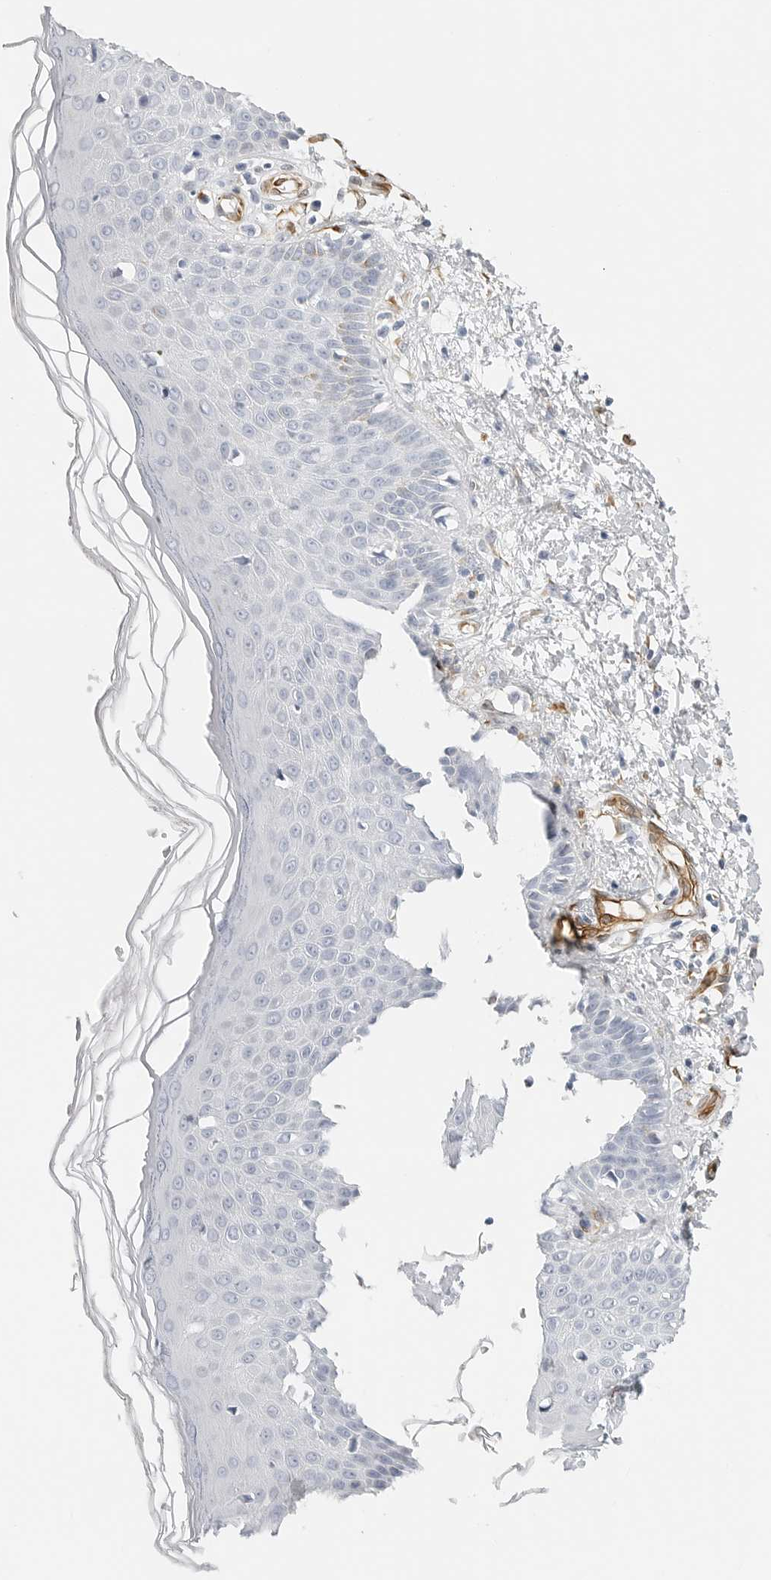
{"staining": {"intensity": "negative", "quantity": "none", "location": "none"}, "tissue": "skin", "cell_type": "Fibroblasts", "image_type": "normal", "snomed": [{"axis": "morphology", "description": "Normal tissue, NOS"}, {"axis": "morphology", "description": "Inflammation, NOS"}, {"axis": "topography", "description": "Skin"}], "caption": "The IHC photomicrograph has no significant expression in fibroblasts of skin.", "gene": "NES", "patient": {"sex": "female", "age": 44}}